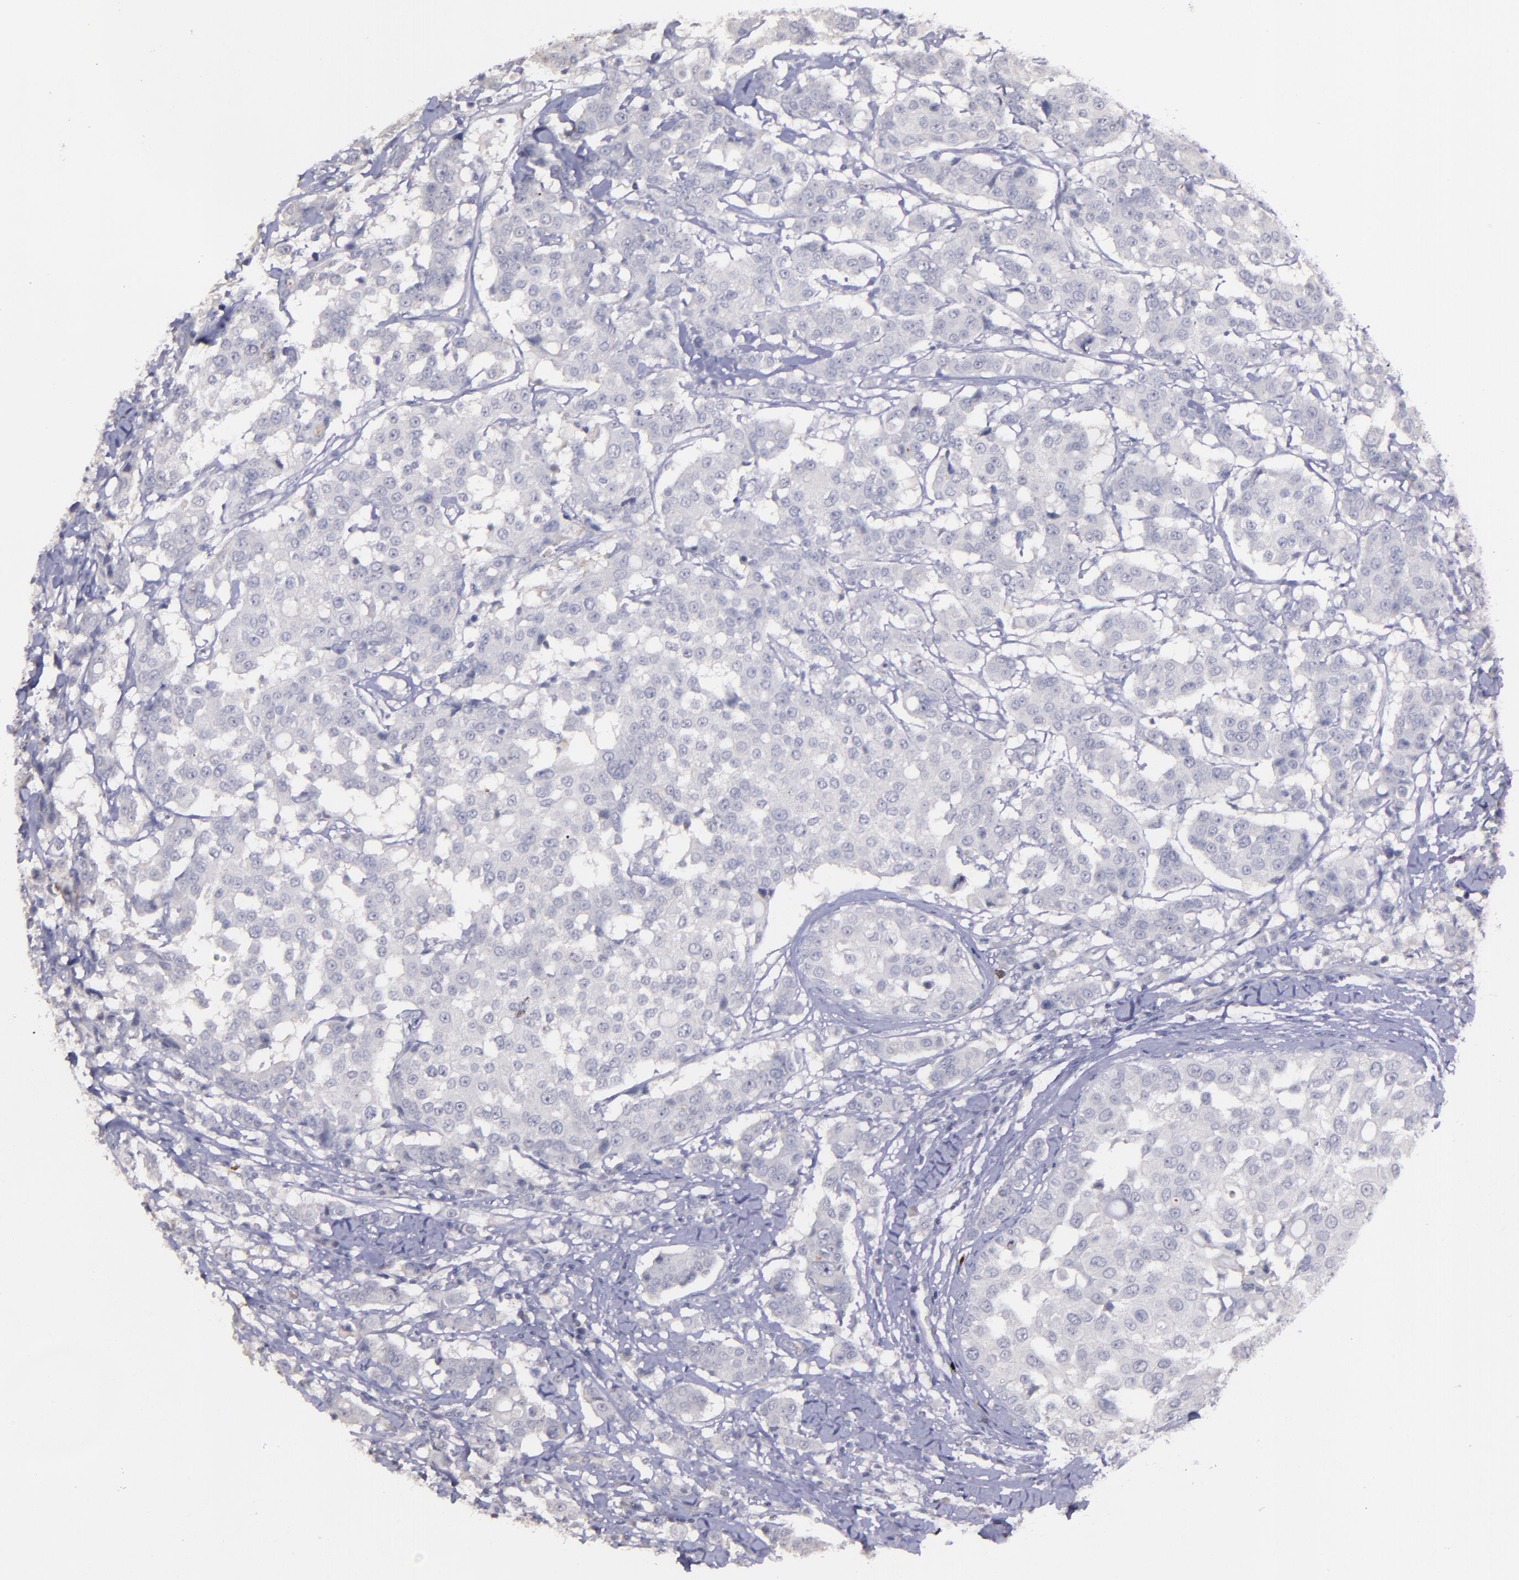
{"staining": {"intensity": "negative", "quantity": "none", "location": "none"}, "tissue": "breast cancer", "cell_type": "Tumor cells", "image_type": "cancer", "snomed": [{"axis": "morphology", "description": "Duct carcinoma"}, {"axis": "topography", "description": "Breast"}], "caption": "This is an immunohistochemistry (IHC) histopathology image of human breast intraductal carcinoma. There is no staining in tumor cells.", "gene": "MASP1", "patient": {"sex": "female", "age": 27}}